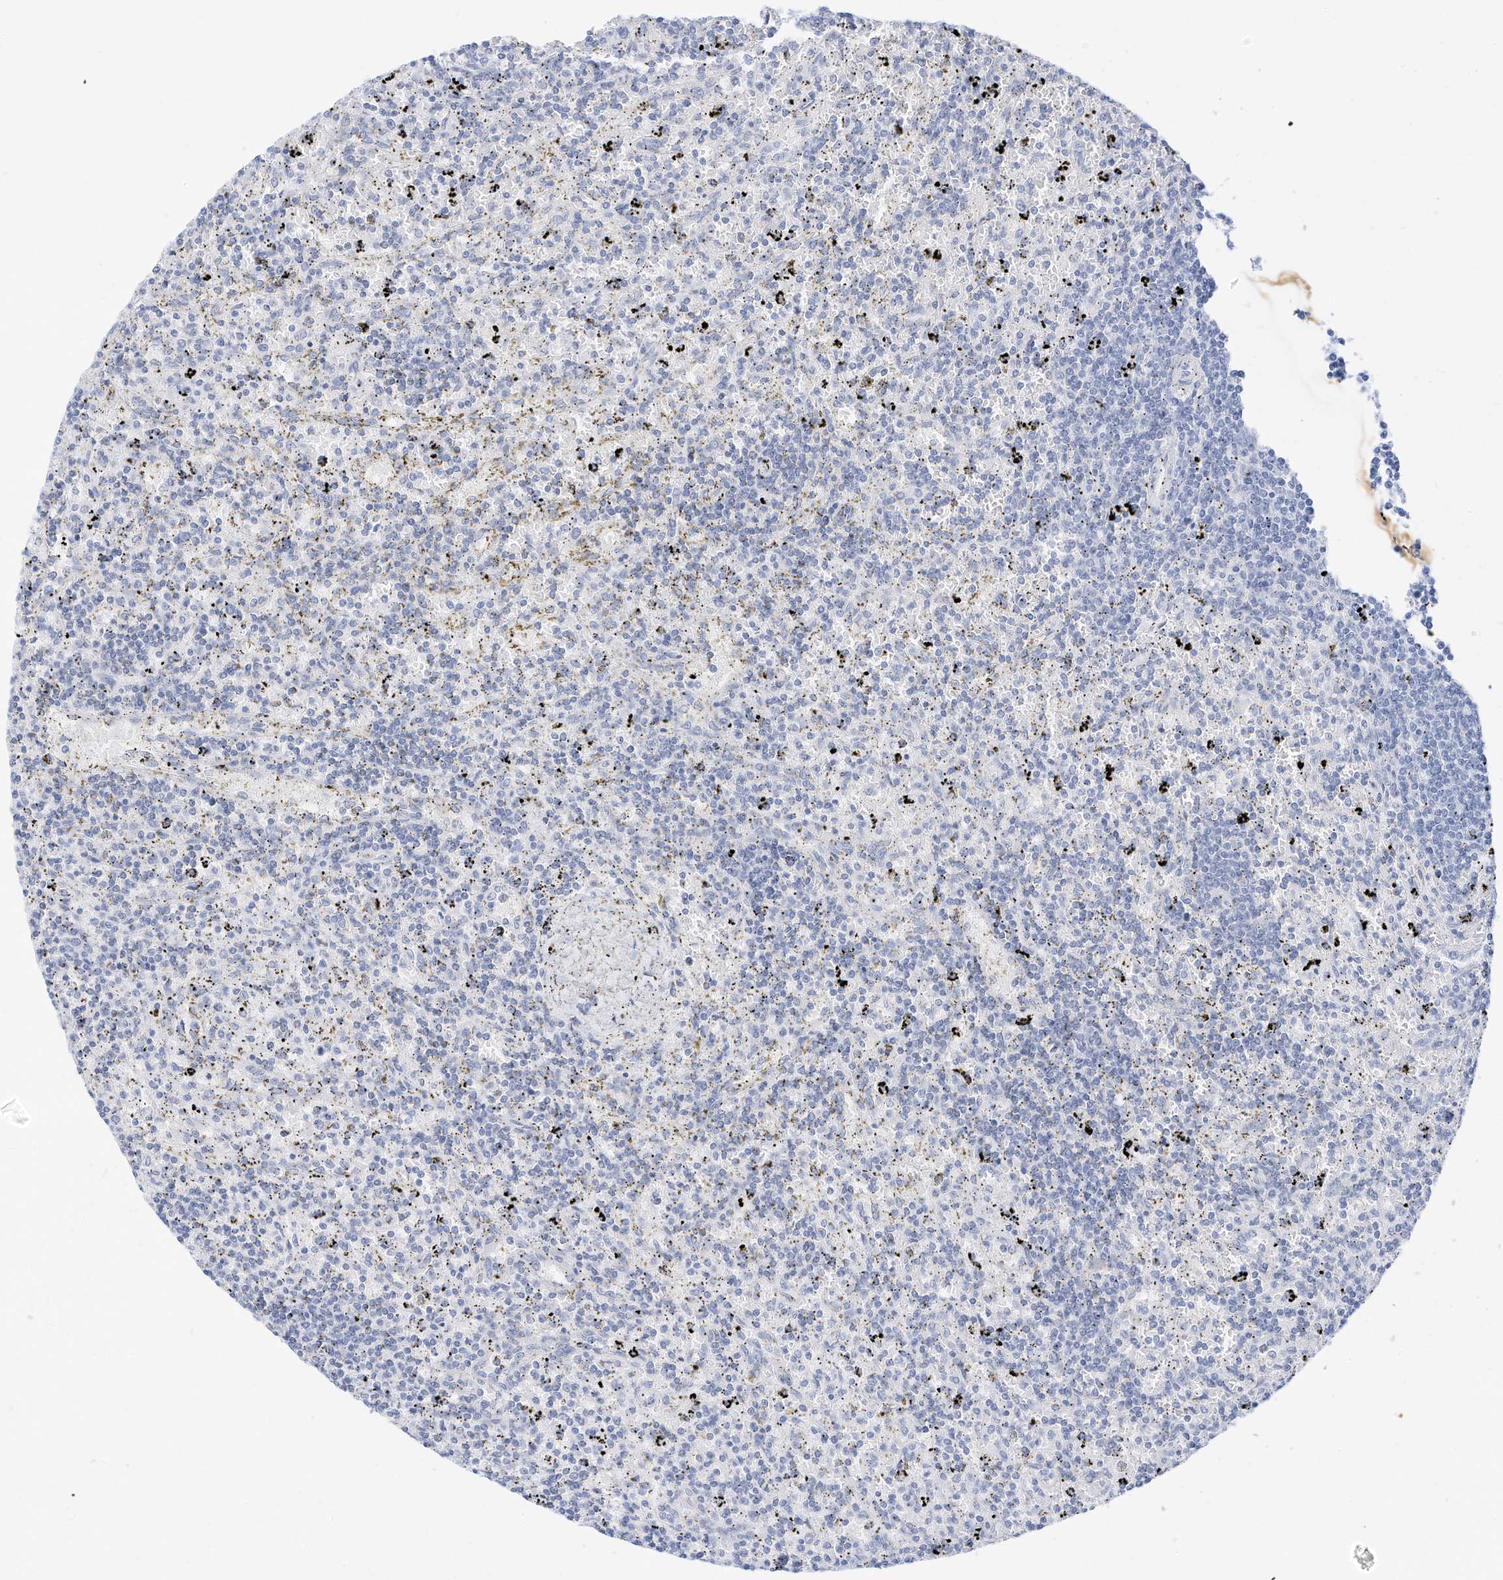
{"staining": {"intensity": "negative", "quantity": "none", "location": "none"}, "tissue": "lymphoma", "cell_type": "Tumor cells", "image_type": "cancer", "snomed": [{"axis": "morphology", "description": "Malignant lymphoma, non-Hodgkin's type, Low grade"}, {"axis": "topography", "description": "Spleen"}], "caption": "Tumor cells are negative for protein expression in human low-grade malignant lymphoma, non-Hodgkin's type.", "gene": "SPOCD1", "patient": {"sex": "male", "age": 76}}